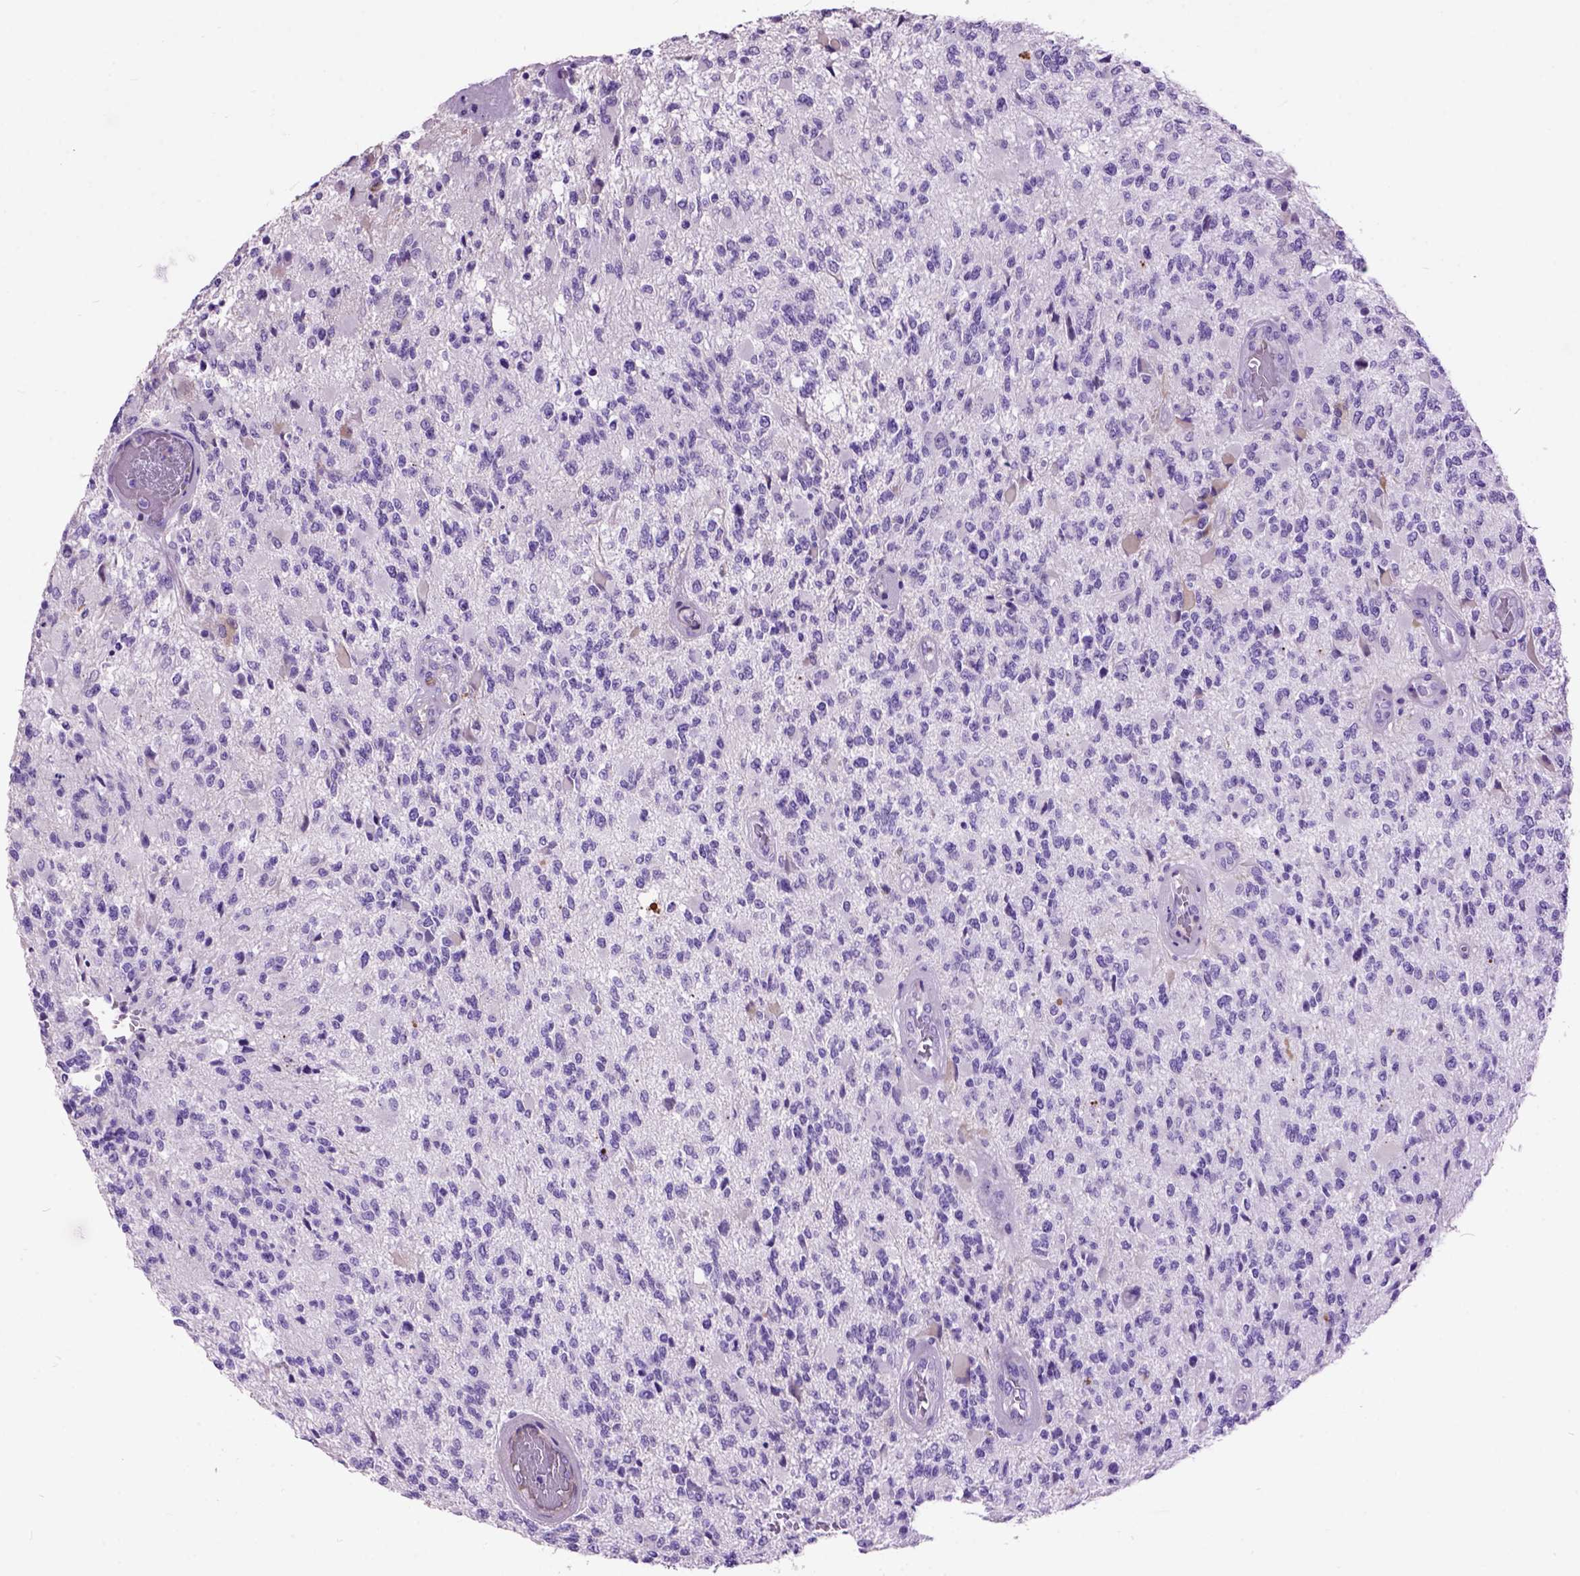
{"staining": {"intensity": "negative", "quantity": "none", "location": "none"}, "tissue": "glioma", "cell_type": "Tumor cells", "image_type": "cancer", "snomed": [{"axis": "morphology", "description": "Glioma, malignant, High grade"}, {"axis": "topography", "description": "Brain"}], "caption": "Immunohistochemical staining of glioma displays no significant positivity in tumor cells. The staining is performed using DAB (3,3'-diaminobenzidine) brown chromogen with nuclei counter-stained in using hematoxylin.", "gene": "MAPT", "patient": {"sex": "female", "age": 63}}